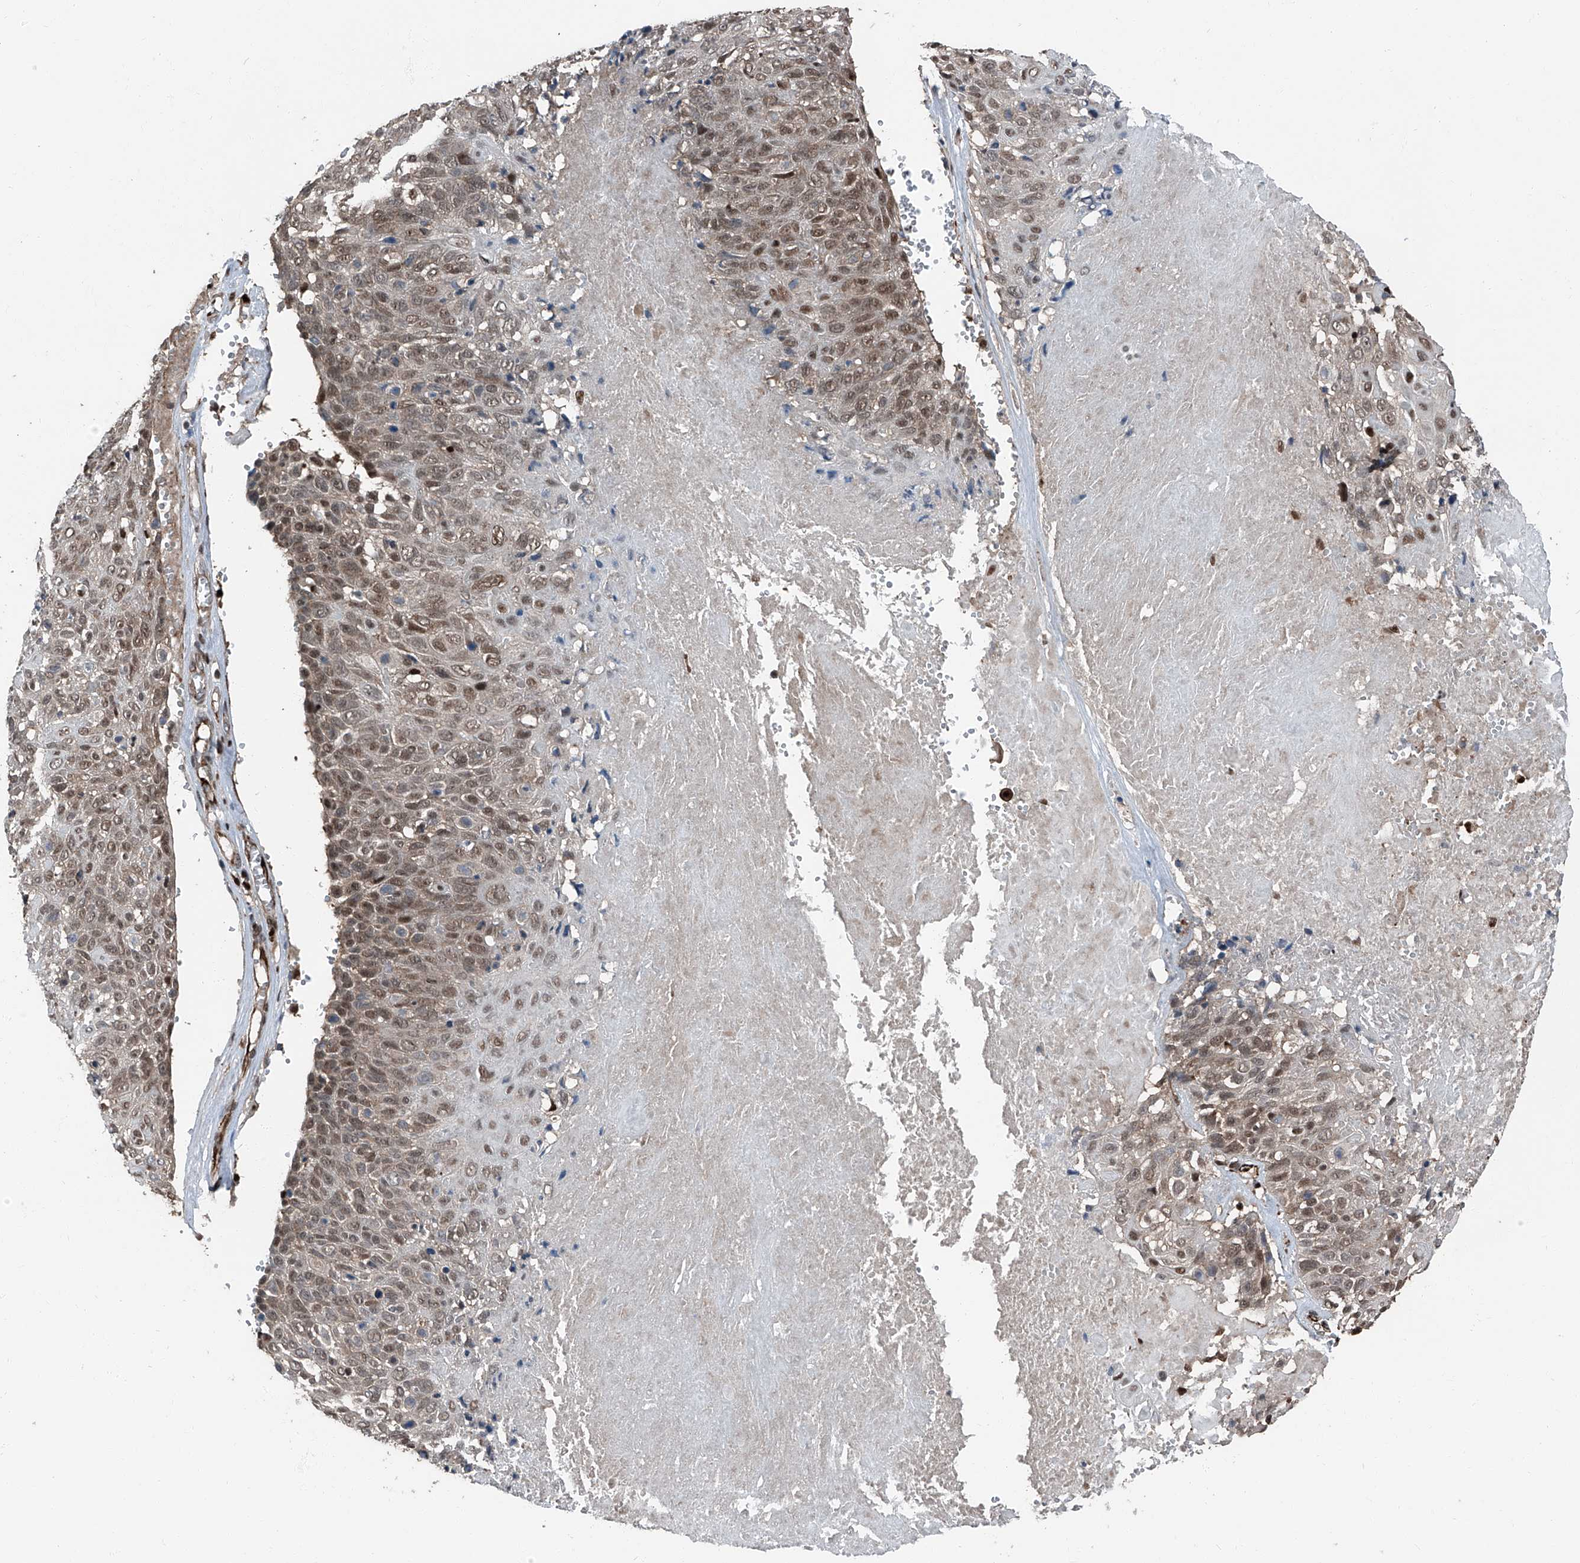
{"staining": {"intensity": "moderate", "quantity": ">75%", "location": "cytoplasmic/membranous,nuclear"}, "tissue": "cervical cancer", "cell_type": "Tumor cells", "image_type": "cancer", "snomed": [{"axis": "morphology", "description": "Squamous cell carcinoma, NOS"}, {"axis": "topography", "description": "Cervix"}], "caption": "Immunohistochemistry image of neoplastic tissue: cervical cancer stained using IHC displays medium levels of moderate protein expression localized specifically in the cytoplasmic/membranous and nuclear of tumor cells, appearing as a cytoplasmic/membranous and nuclear brown color.", "gene": "FKBP5", "patient": {"sex": "female", "age": 74}}